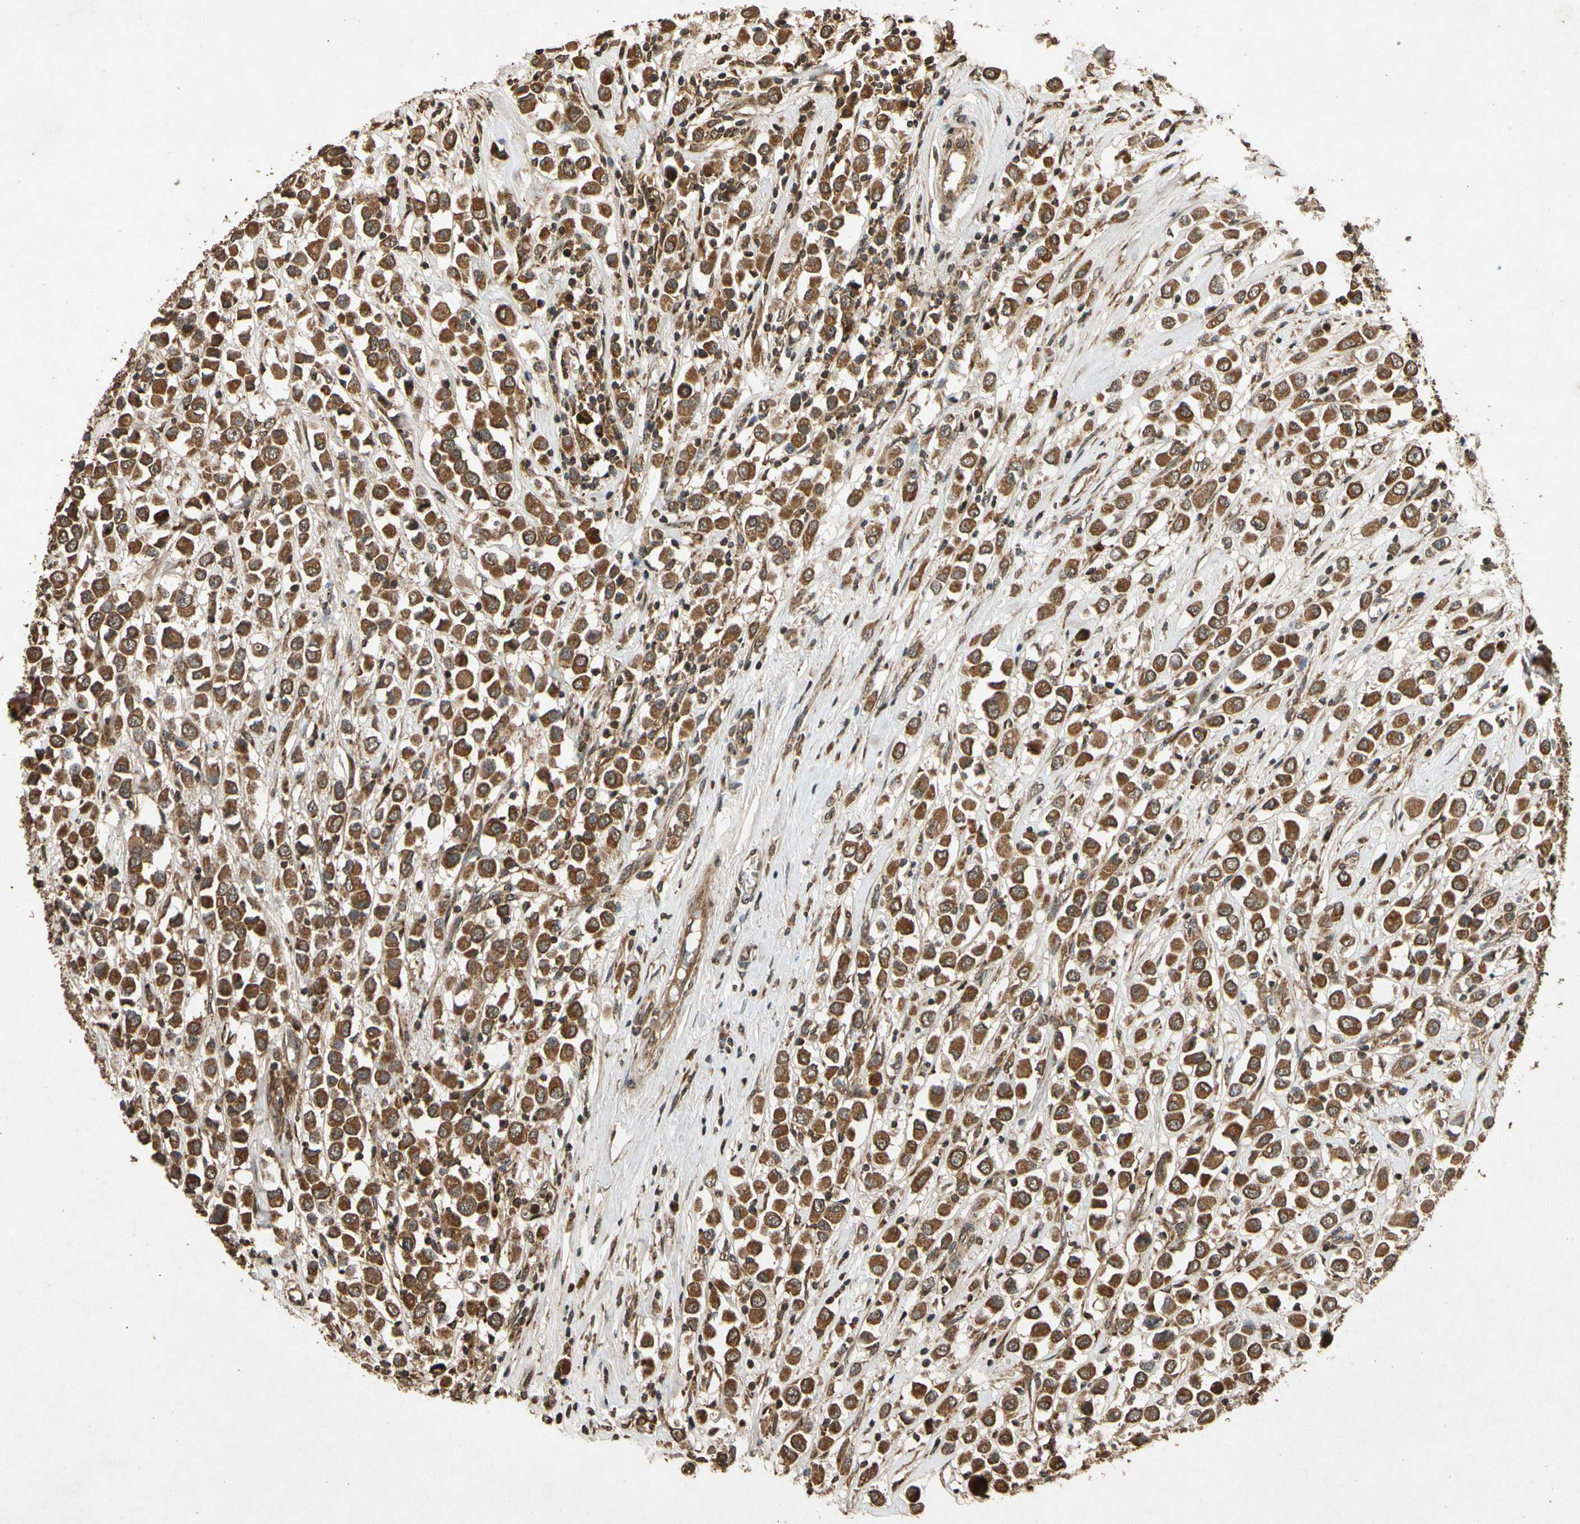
{"staining": {"intensity": "strong", "quantity": ">75%", "location": "cytoplasmic/membranous"}, "tissue": "breast cancer", "cell_type": "Tumor cells", "image_type": "cancer", "snomed": [{"axis": "morphology", "description": "Duct carcinoma"}, {"axis": "topography", "description": "Breast"}], "caption": "Immunohistochemistry of breast cancer displays high levels of strong cytoplasmic/membranous staining in about >75% of tumor cells.", "gene": "TXN2", "patient": {"sex": "female", "age": 61}}